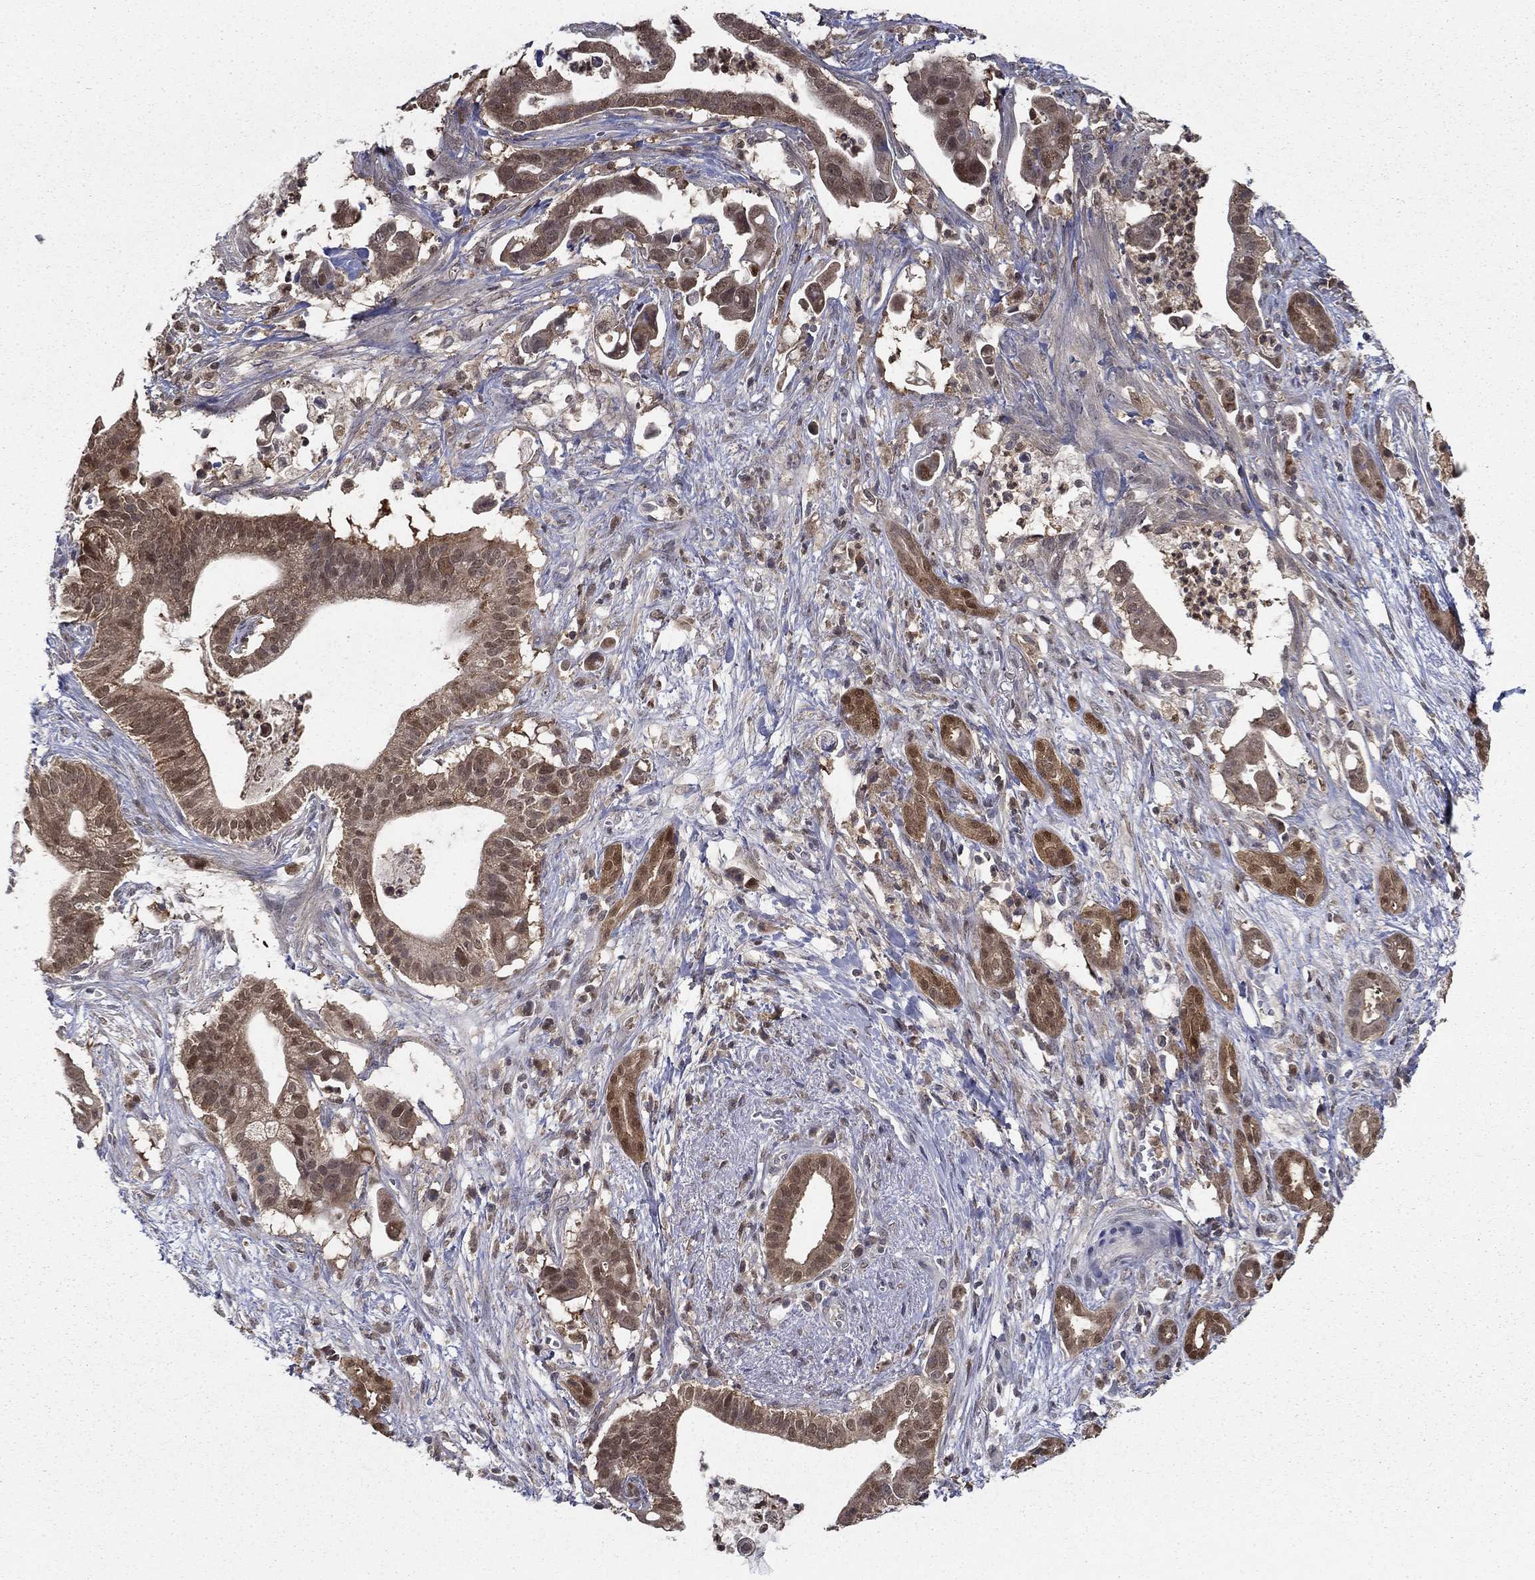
{"staining": {"intensity": "moderate", "quantity": ">75%", "location": "cytoplasmic/membranous"}, "tissue": "pancreatic cancer", "cell_type": "Tumor cells", "image_type": "cancer", "snomed": [{"axis": "morphology", "description": "Adenocarcinoma, NOS"}, {"axis": "topography", "description": "Pancreas"}], "caption": "Immunohistochemistry staining of pancreatic cancer, which exhibits medium levels of moderate cytoplasmic/membranous staining in about >75% of tumor cells indicating moderate cytoplasmic/membranous protein positivity. The staining was performed using DAB (3,3'-diaminobenzidine) (brown) for protein detection and nuclei were counterstained in hematoxylin (blue).", "gene": "NIT2", "patient": {"sex": "male", "age": 61}}